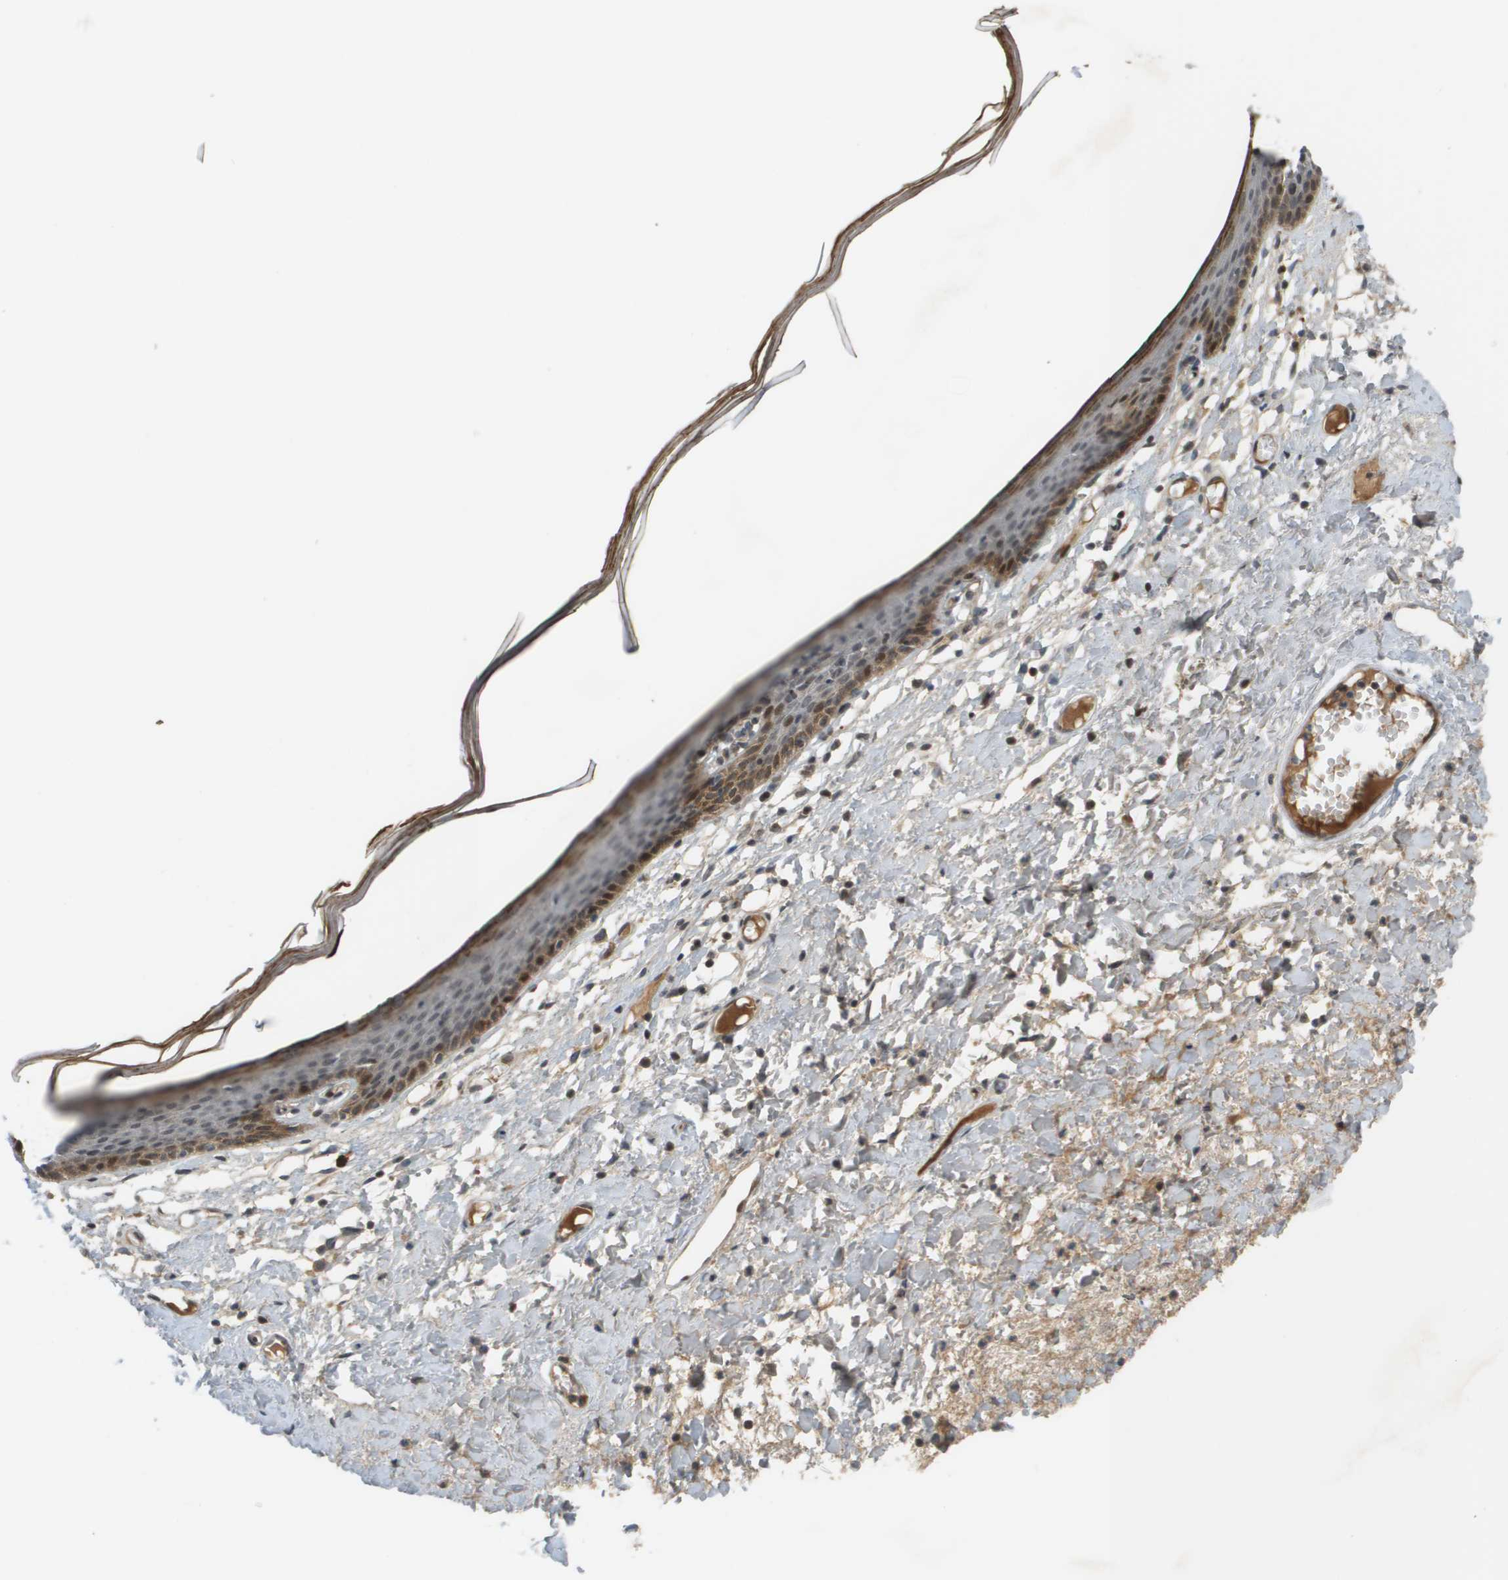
{"staining": {"intensity": "moderate", "quantity": "<25%", "location": "cytoplasmic/membranous,nuclear"}, "tissue": "skin", "cell_type": "Epidermal cells", "image_type": "normal", "snomed": [{"axis": "morphology", "description": "Normal tissue, NOS"}, {"axis": "topography", "description": "Vulva"}], "caption": "Epidermal cells exhibit moderate cytoplasmic/membranous,nuclear staining in about <25% of cells in unremarkable skin.", "gene": "CACNB4", "patient": {"sex": "female", "age": 54}}